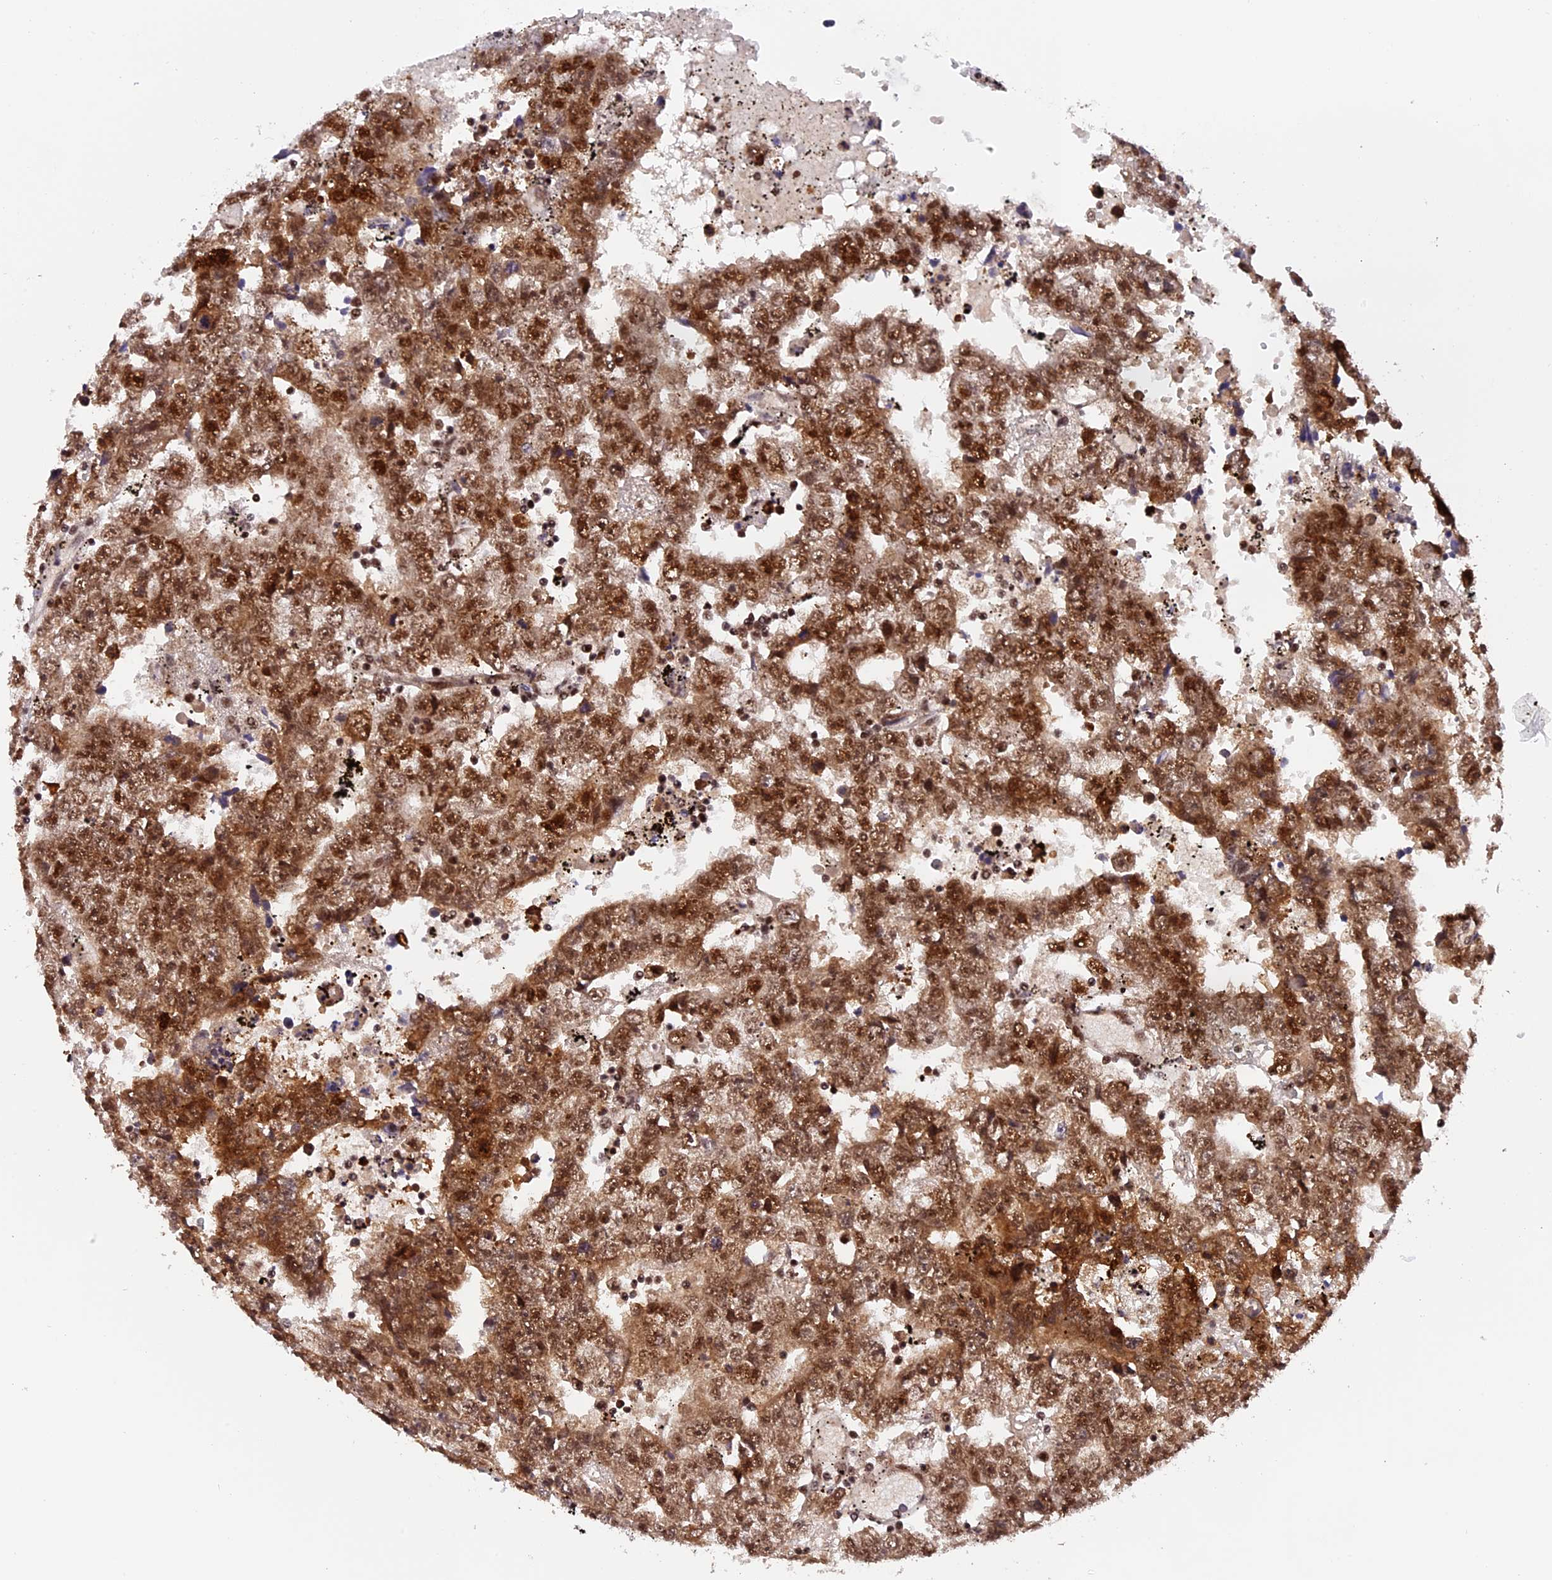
{"staining": {"intensity": "strong", "quantity": ">75%", "location": "cytoplasmic/membranous,nuclear"}, "tissue": "testis cancer", "cell_type": "Tumor cells", "image_type": "cancer", "snomed": [{"axis": "morphology", "description": "Carcinoma, Embryonal, NOS"}, {"axis": "topography", "description": "Testis"}], "caption": "A brown stain labels strong cytoplasmic/membranous and nuclear staining of a protein in testis cancer tumor cells.", "gene": "RAMAC", "patient": {"sex": "male", "age": 25}}